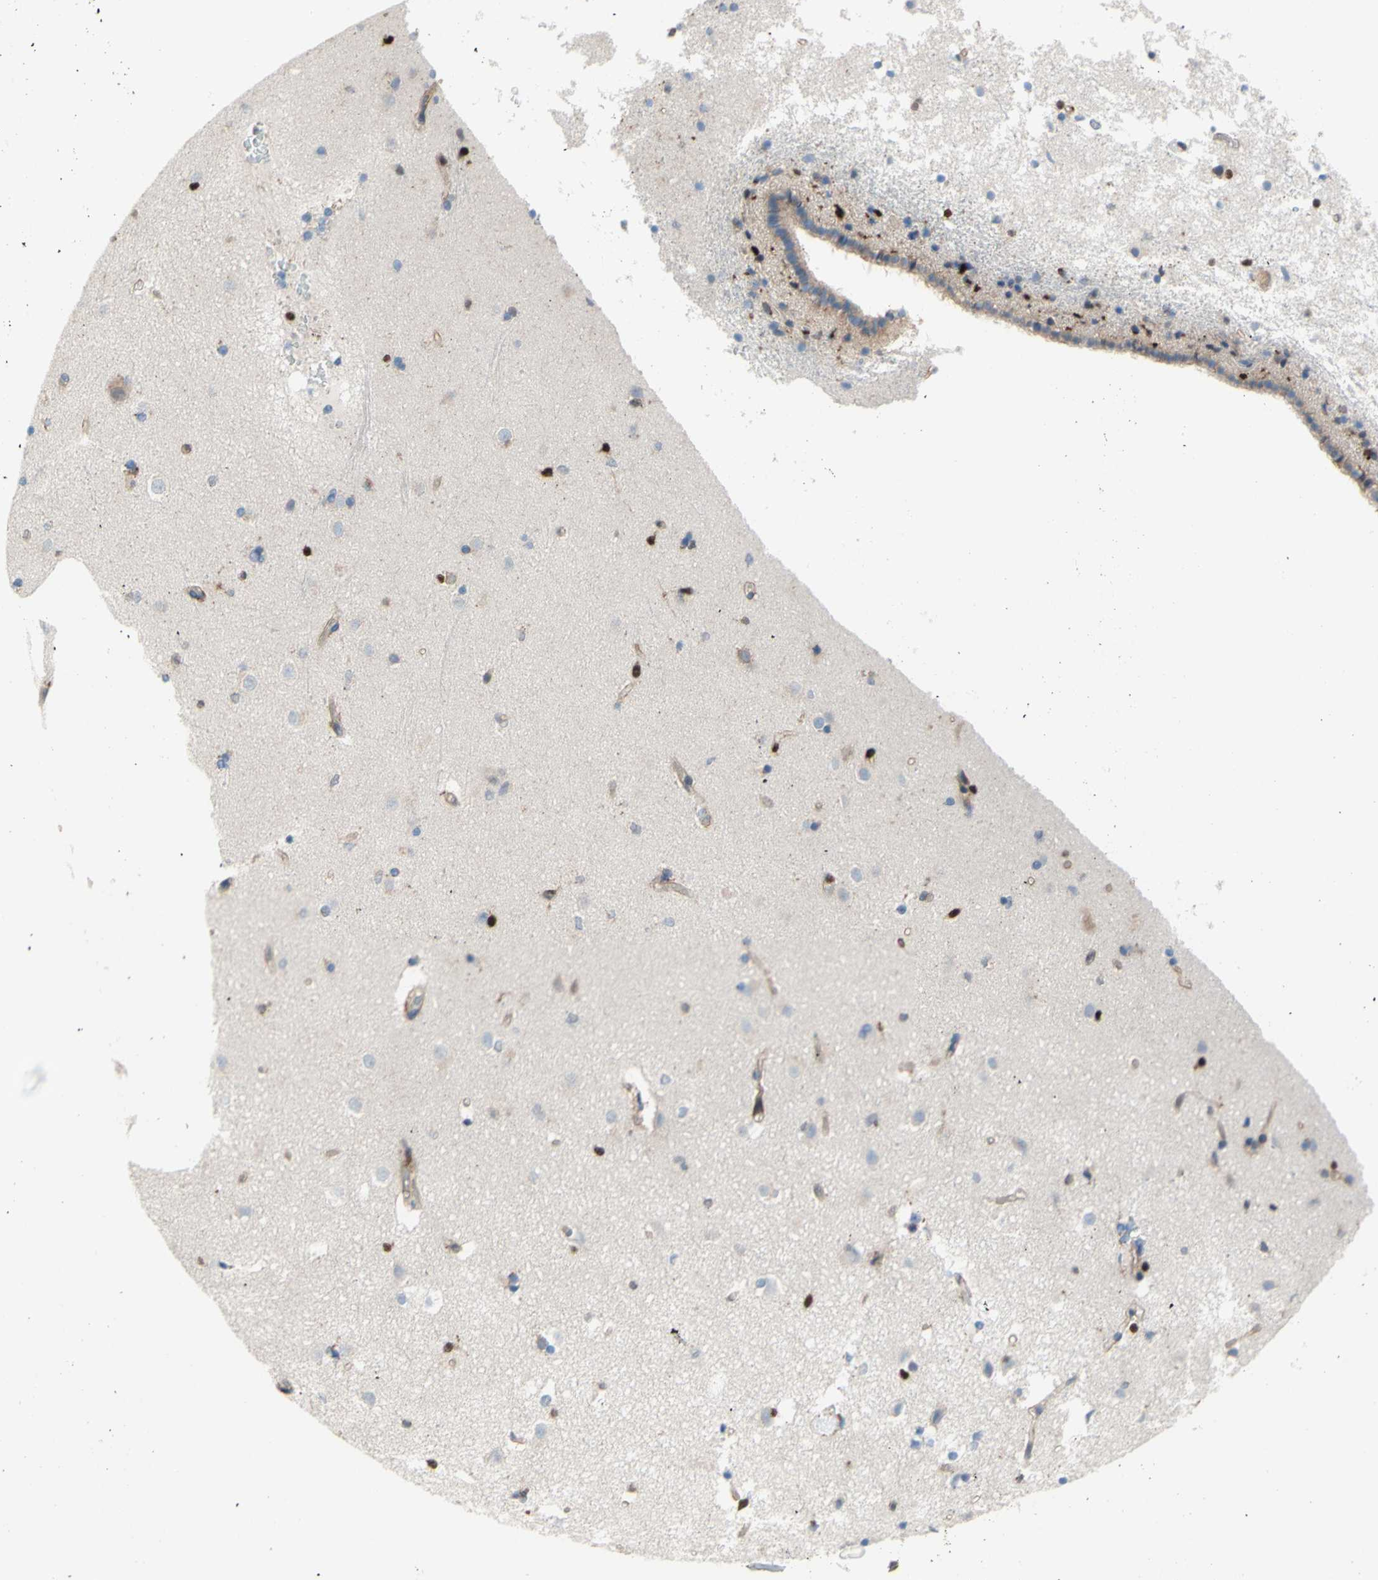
{"staining": {"intensity": "strong", "quantity": "<25%", "location": "cytoplasmic/membranous,nuclear"}, "tissue": "caudate", "cell_type": "Glial cells", "image_type": "normal", "snomed": [{"axis": "morphology", "description": "Normal tissue, NOS"}, {"axis": "topography", "description": "Lateral ventricle wall"}], "caption": "Immunohistochemistry staining of benign caudate, which shows medium levels of strong cytoplasmic/membranous,nuclear positivity in approximately <25% of glial cells indicating strong cytoplasmic/membranous,nuclear protein staining. The staining was performed using DAB (3,3'-diaminobenzidine) (brown) for protein detection and nuclei were counterstained in hematoxylin (blue).", "gene": "EED", "patient": {"sex": "female", "age": 19}}